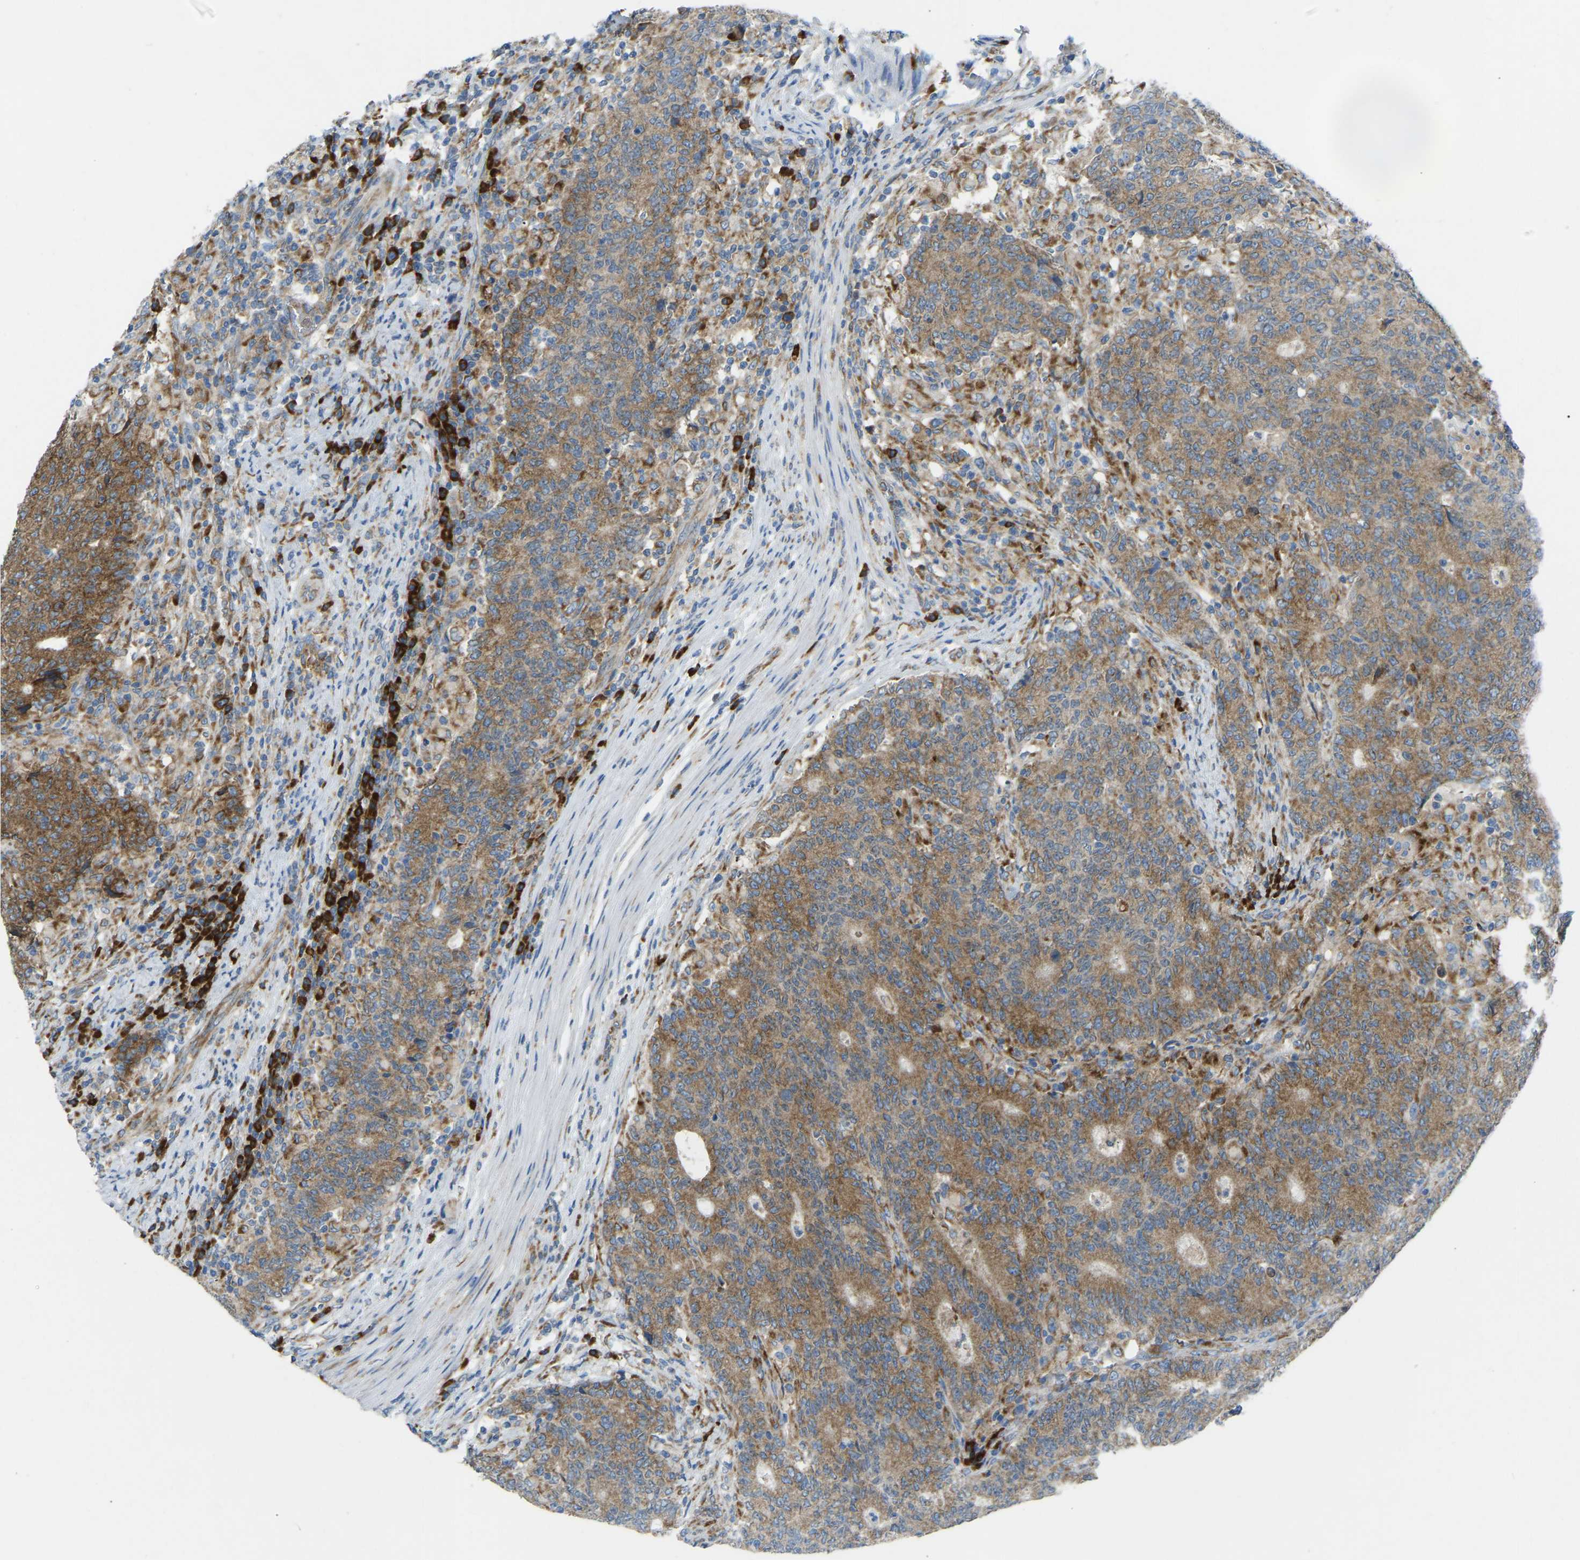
{"staining": {"intensity": "moderate", "quantity": ">75%", "location": "cytoplasmic/membranous"}, "tissue": "colorectal cancer", "cell_type": "Tumor cells", "image_type": "cancer", "snomed": [{"axis": "morphology", "description": "Normal tissue, NOS"}, {"axis": "morphology", "description": "Adenocarcinoma, NOS"}, {"axis": "topography", "description": "Colon"}], "caption": "A photomicrograph of human adenocarcinoma (colorectal) stained for a protein exhibits moderate cytoplasmic/membranous brown staining in tumor cells.", "gene": "SND1", "patient": {"sex": "female", "age": 75}}